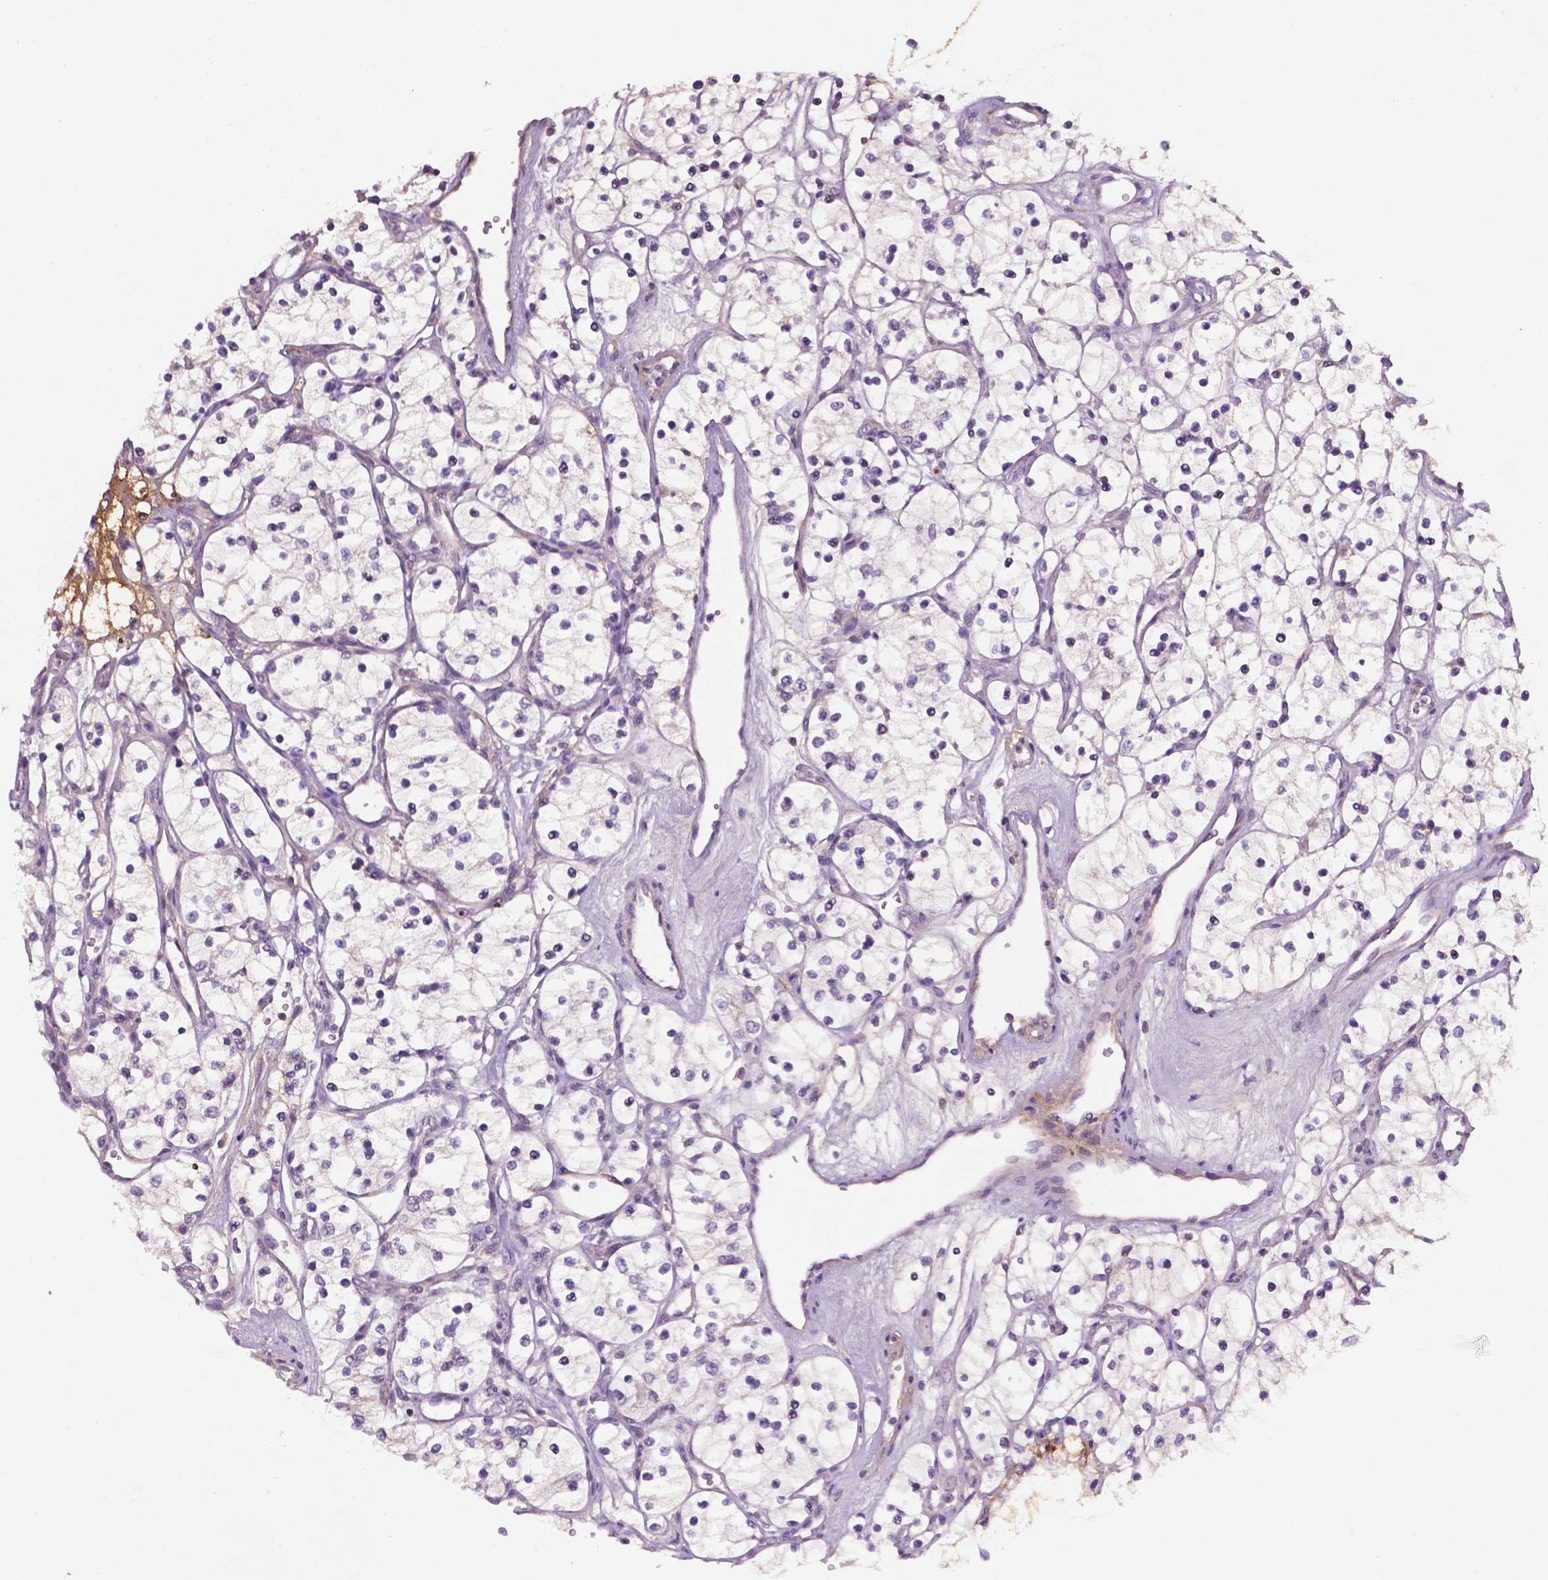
{"staining": {"intensity": "negative", "quantity": "none", "location": "none"}, "tissue": "renal cancer", "cell_type": "Tumor cells", "image_type": "cancer", "snomed": [{"axis": "morphology", "description": "Adenocarcinoma, NOS"}, {"axis": "topography", "description": "Kidney"}], "caption": "DAB immunohistochemical staining of human renal cancer (adenocarcinoma) reveals no significant expression in tumor cells.", "gene": "FBLN1", "patient": {"sex": "female", "age": 69}}